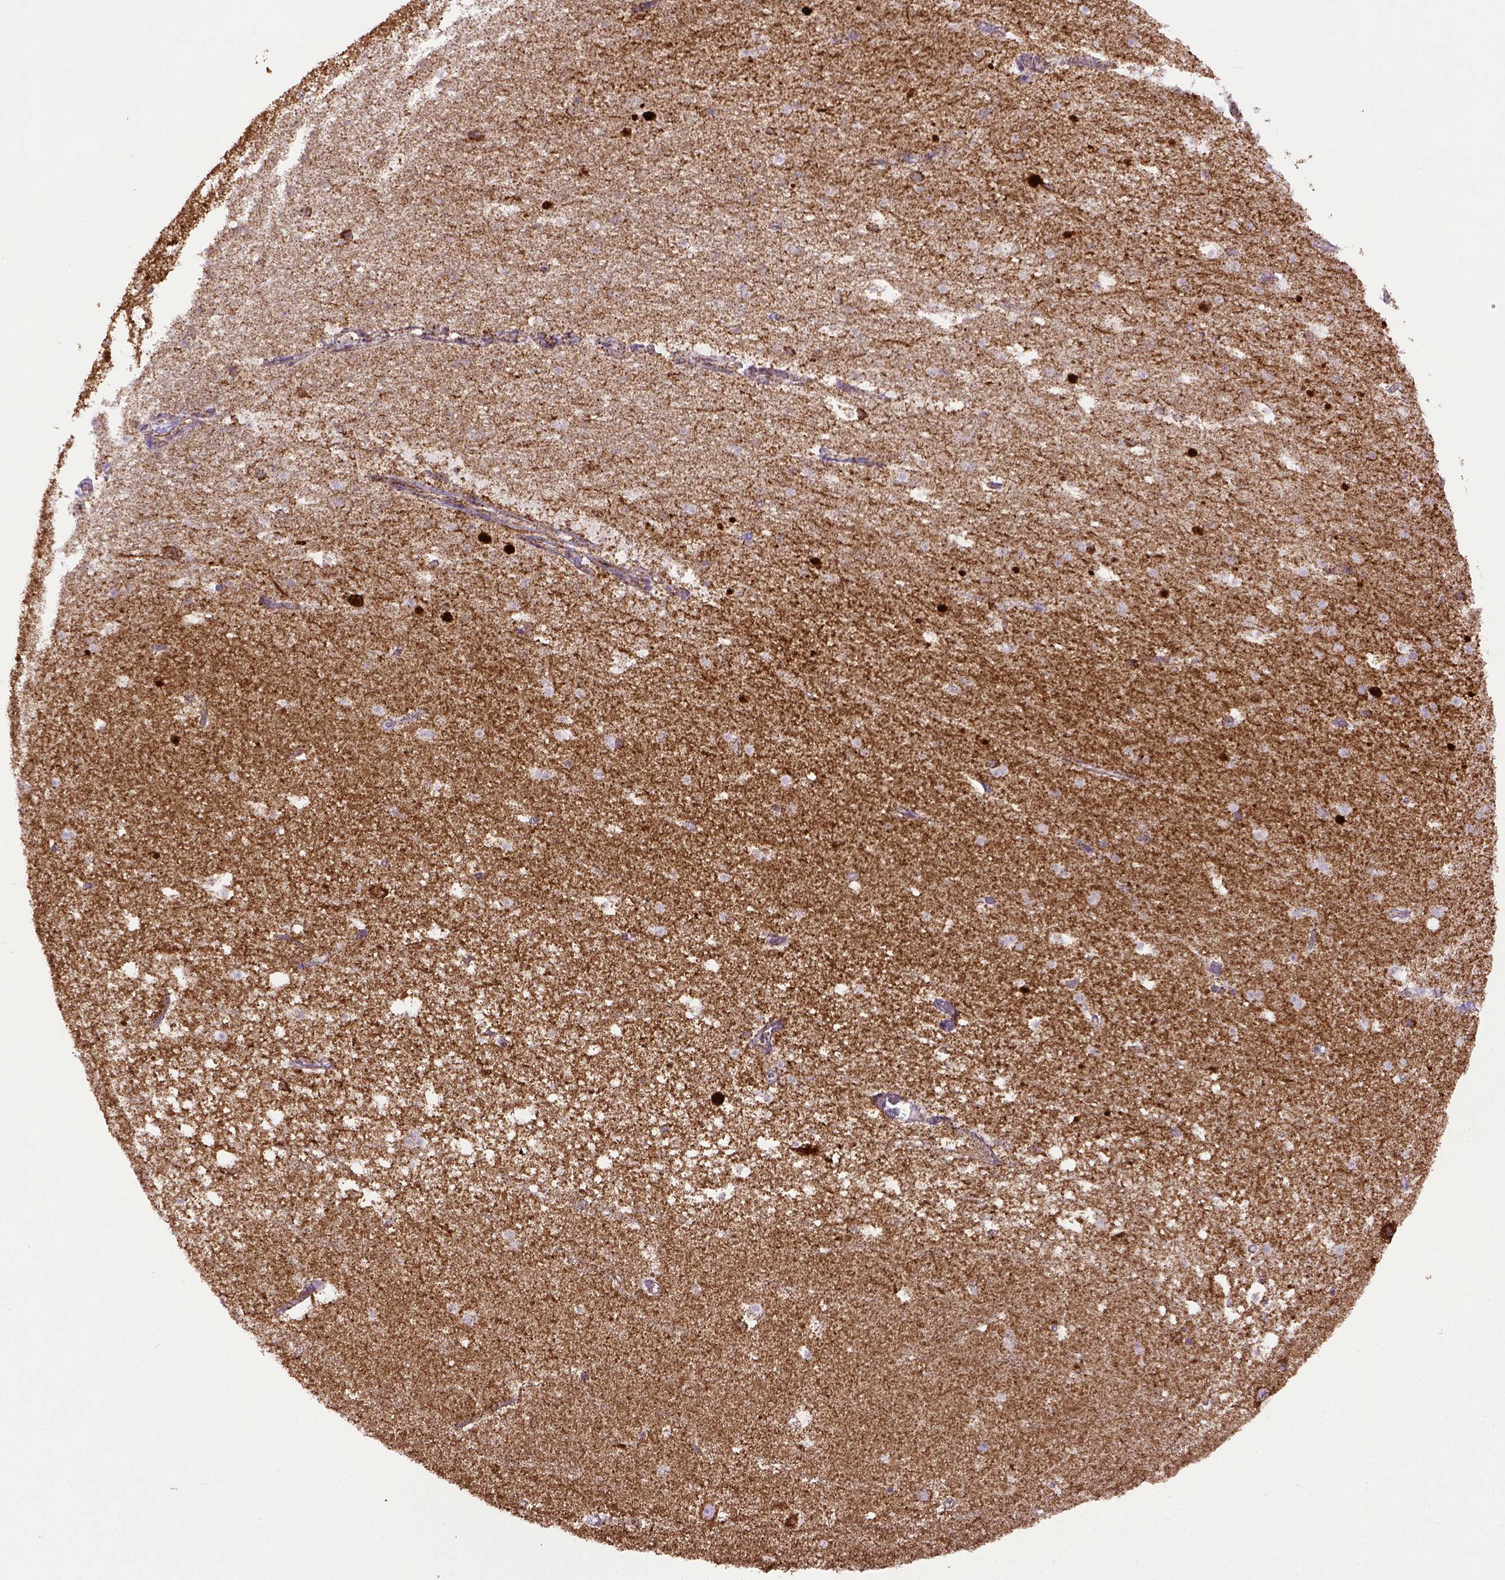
{"staining": {"intensity": "moderate", "quantity": "25%-75%", "location": "cytoplasmic/membranous"}, "tissue": "hippocampus", "cell_type": "Glial cells", "image_type": "normal", "snomed": [{"axis": "morphology", "description": "Normal tissue, NOS"}, {"axis": "topography", "description": "Hippocampus"}], "caption": "This photomicrograph displays benign hippocampus stained with IHC to label a protein in brown. The cytoplasmic/membranous of glial cells show moderate positivity for the protein. Nuclei are counter-stained blue.", "gene": "MT", "patient": {"sex": "male", "age": 26}}